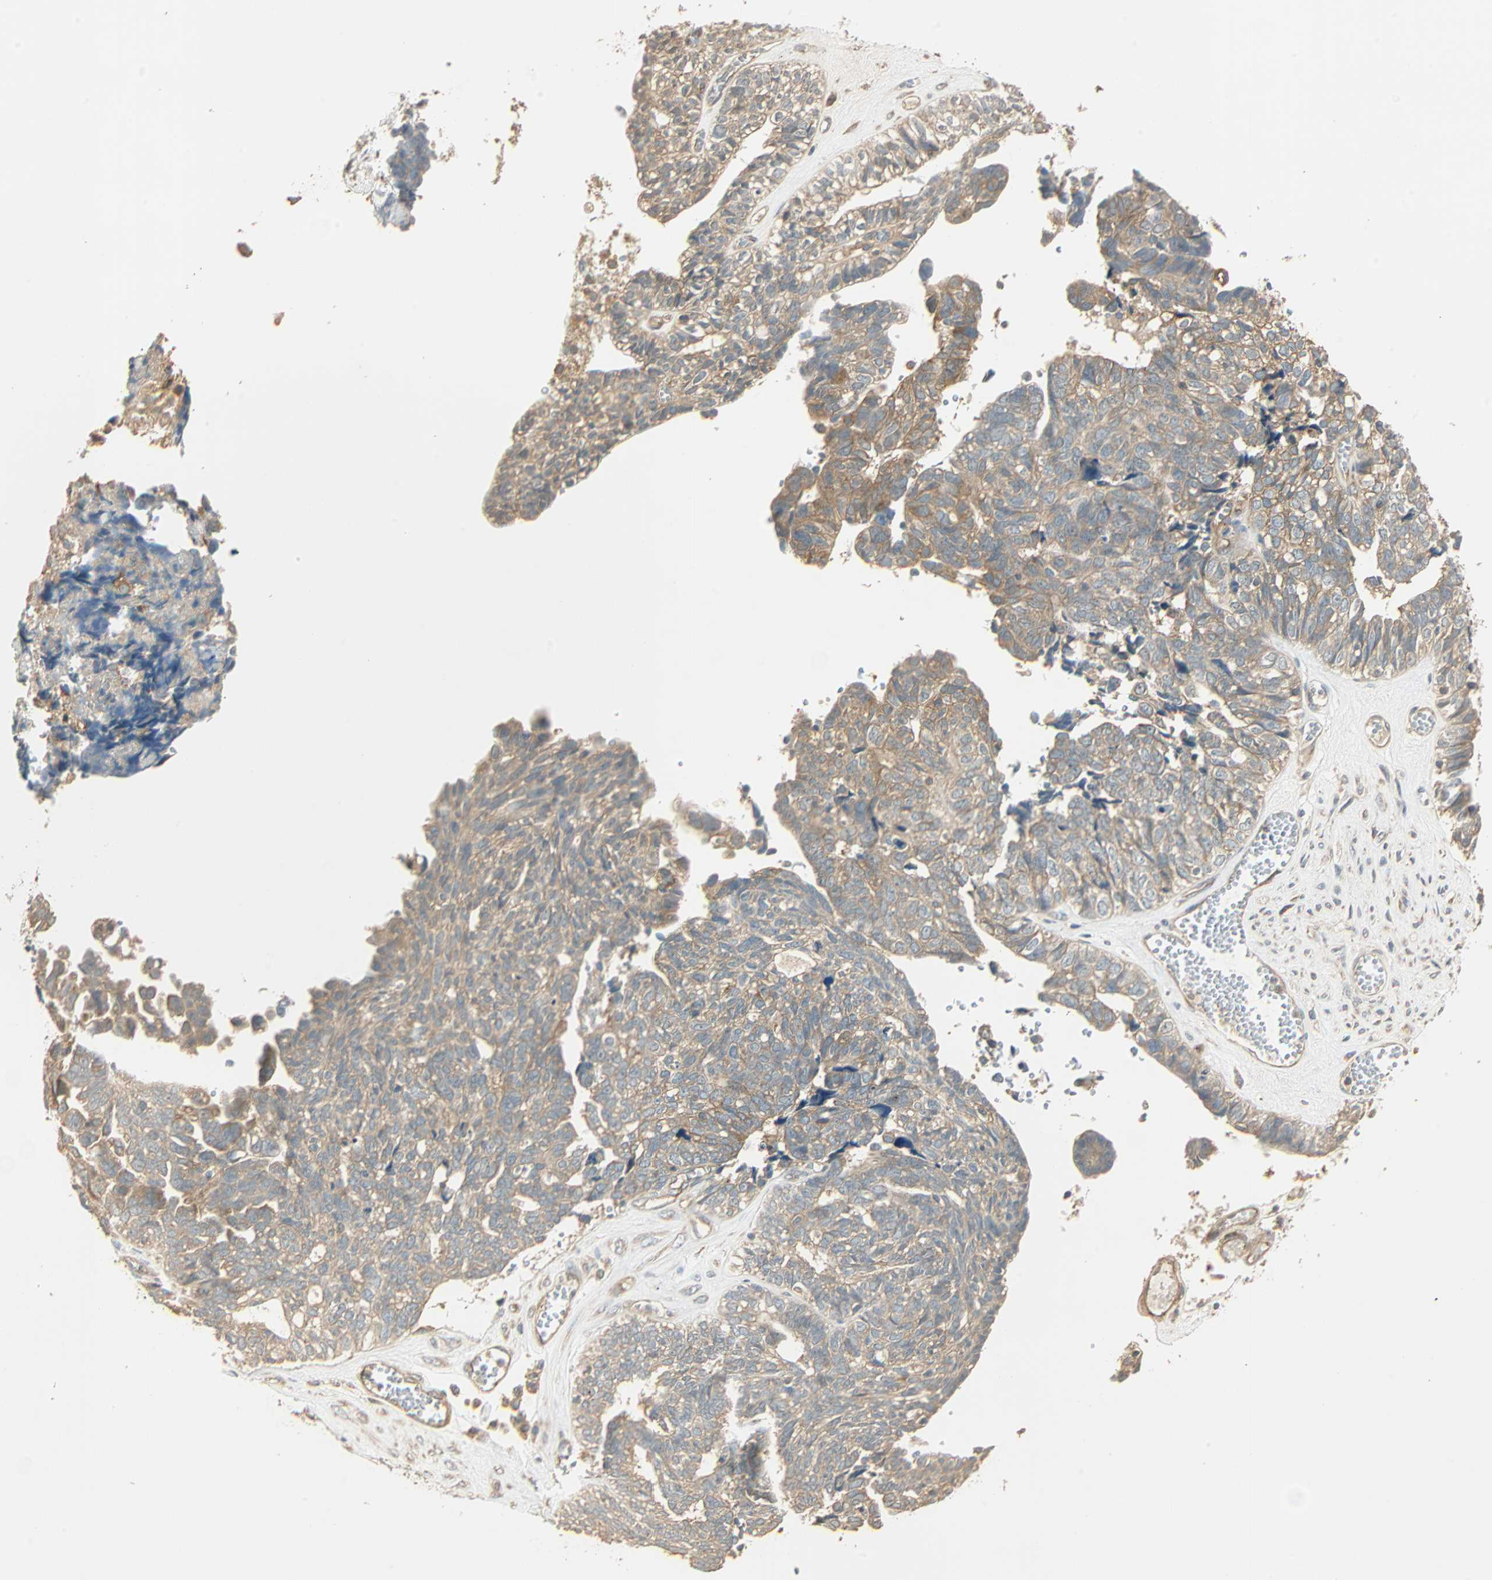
{"staining": {"intensity": "weak", "quantity": ">75%", "location": "cytoplasmic/membranous"}, "tissue": "ovarian cancer", "cell_type": "Tumor cells", "image_type": "cancer", "snomed": [{"axis": "morphology", "description": "Cystadenocarcinoma, serous, NOS"}, {"axis": "topography", "description": "Ovary"}], "caption": "Protein analysis of ovarian cancer (serous cystadenocarcinoma) tissue exhibits weak cytoplasmic/membranous staining in about >75% of tumor cells.", "gene": "GALK1", "patient": {"sex": "female", "age": 79}}